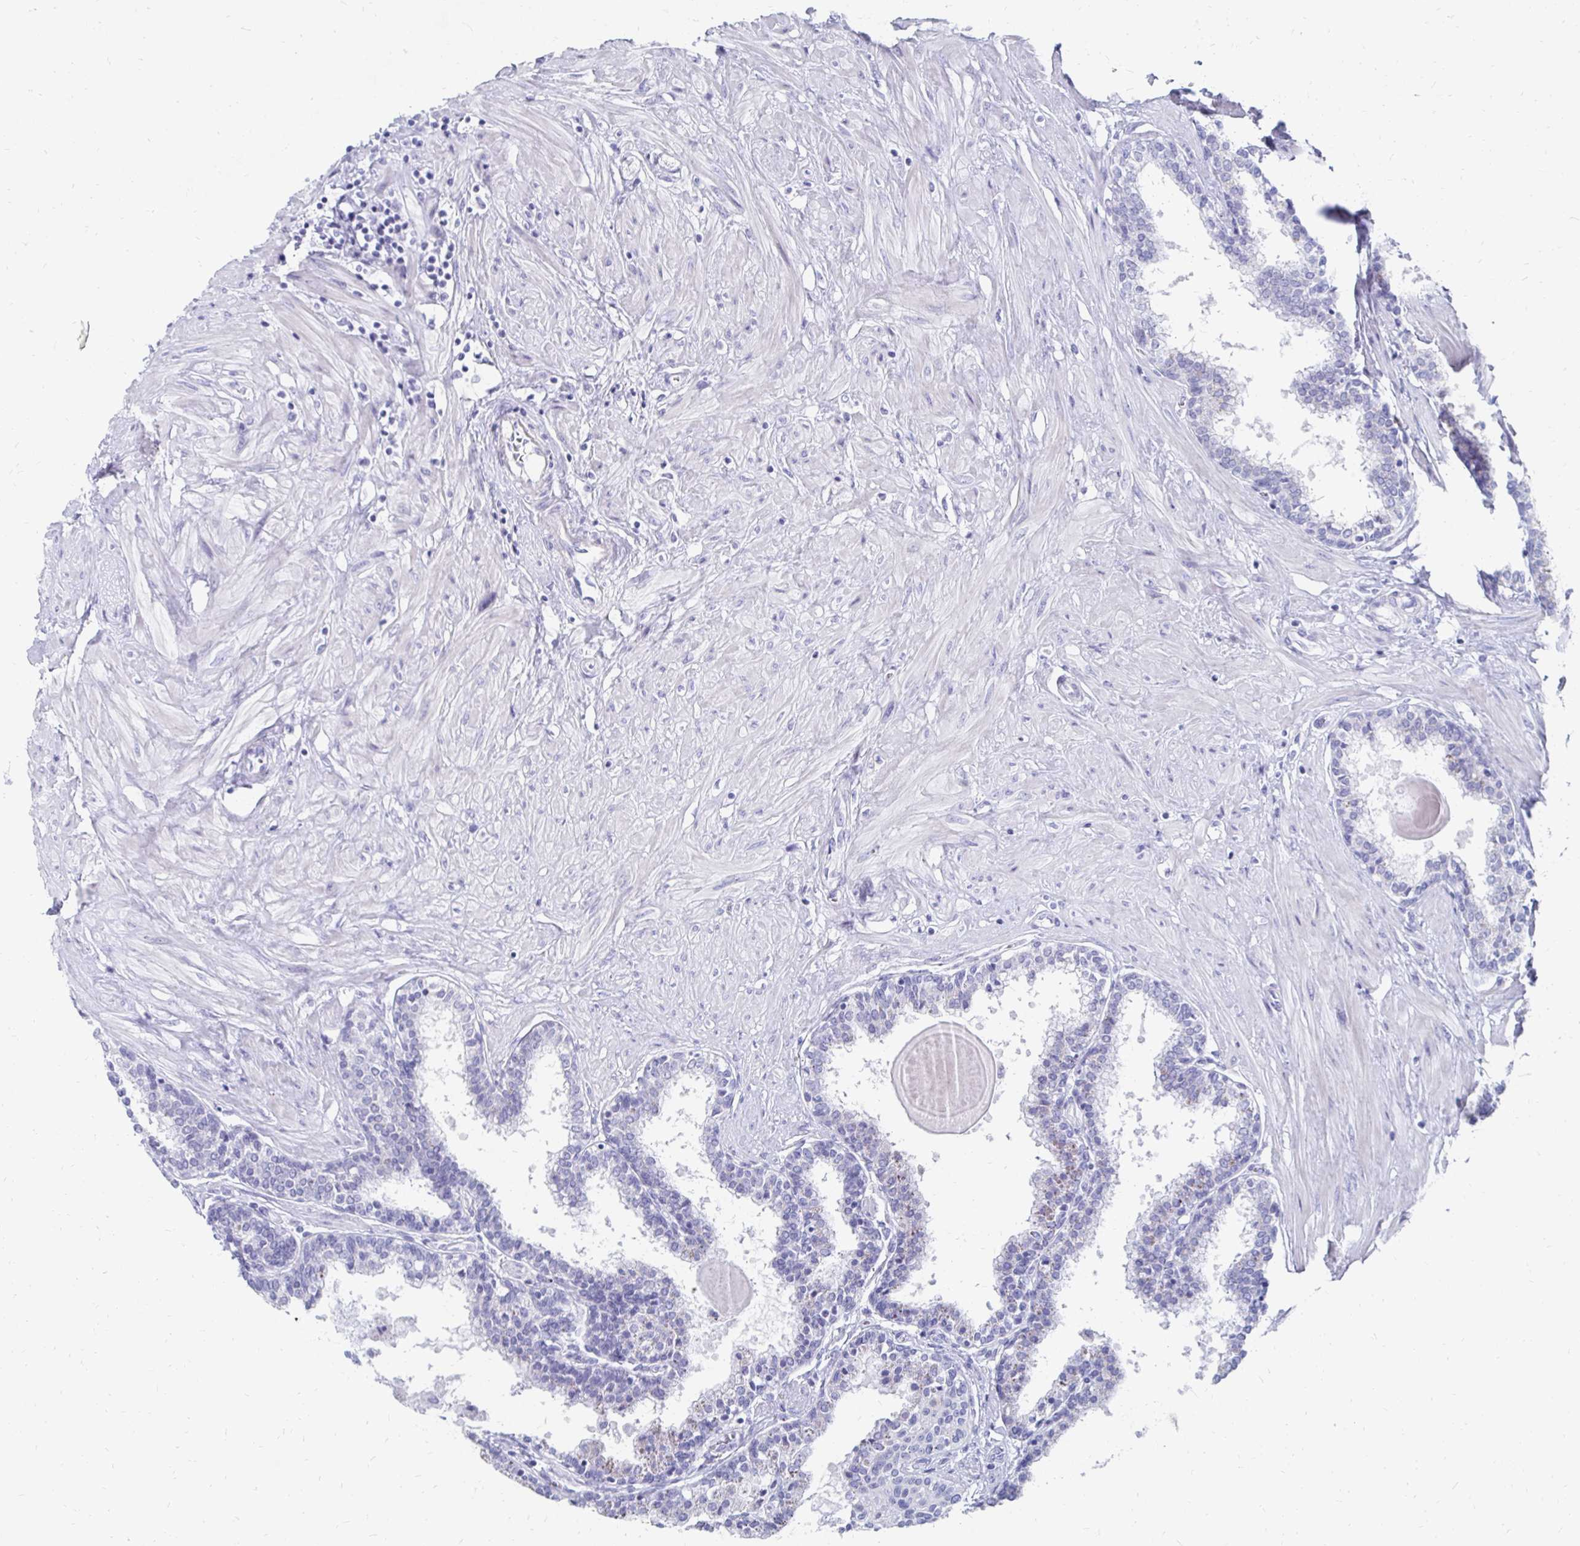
{"staining": {"intensity": "negative", "quantity": "none", "location": "none"}, "tissue": "prostate", "cell_type": "Glandular cells", "image_type": "normal", "snomed": [{"axis": "morphology", "description": "Normal tissue, NOS"}, {"axis": "topography", "description": "Prostate"}], "caption": "Glandular cells are negative for brown protein staining in normal prostate. (DAB (3,3'-diaminobenzidine) immunohistochemistry (IHC) with hematoxylin counter stain).", "gene": "SYCP3", "patient": {"sex": "male", "age": 55}}